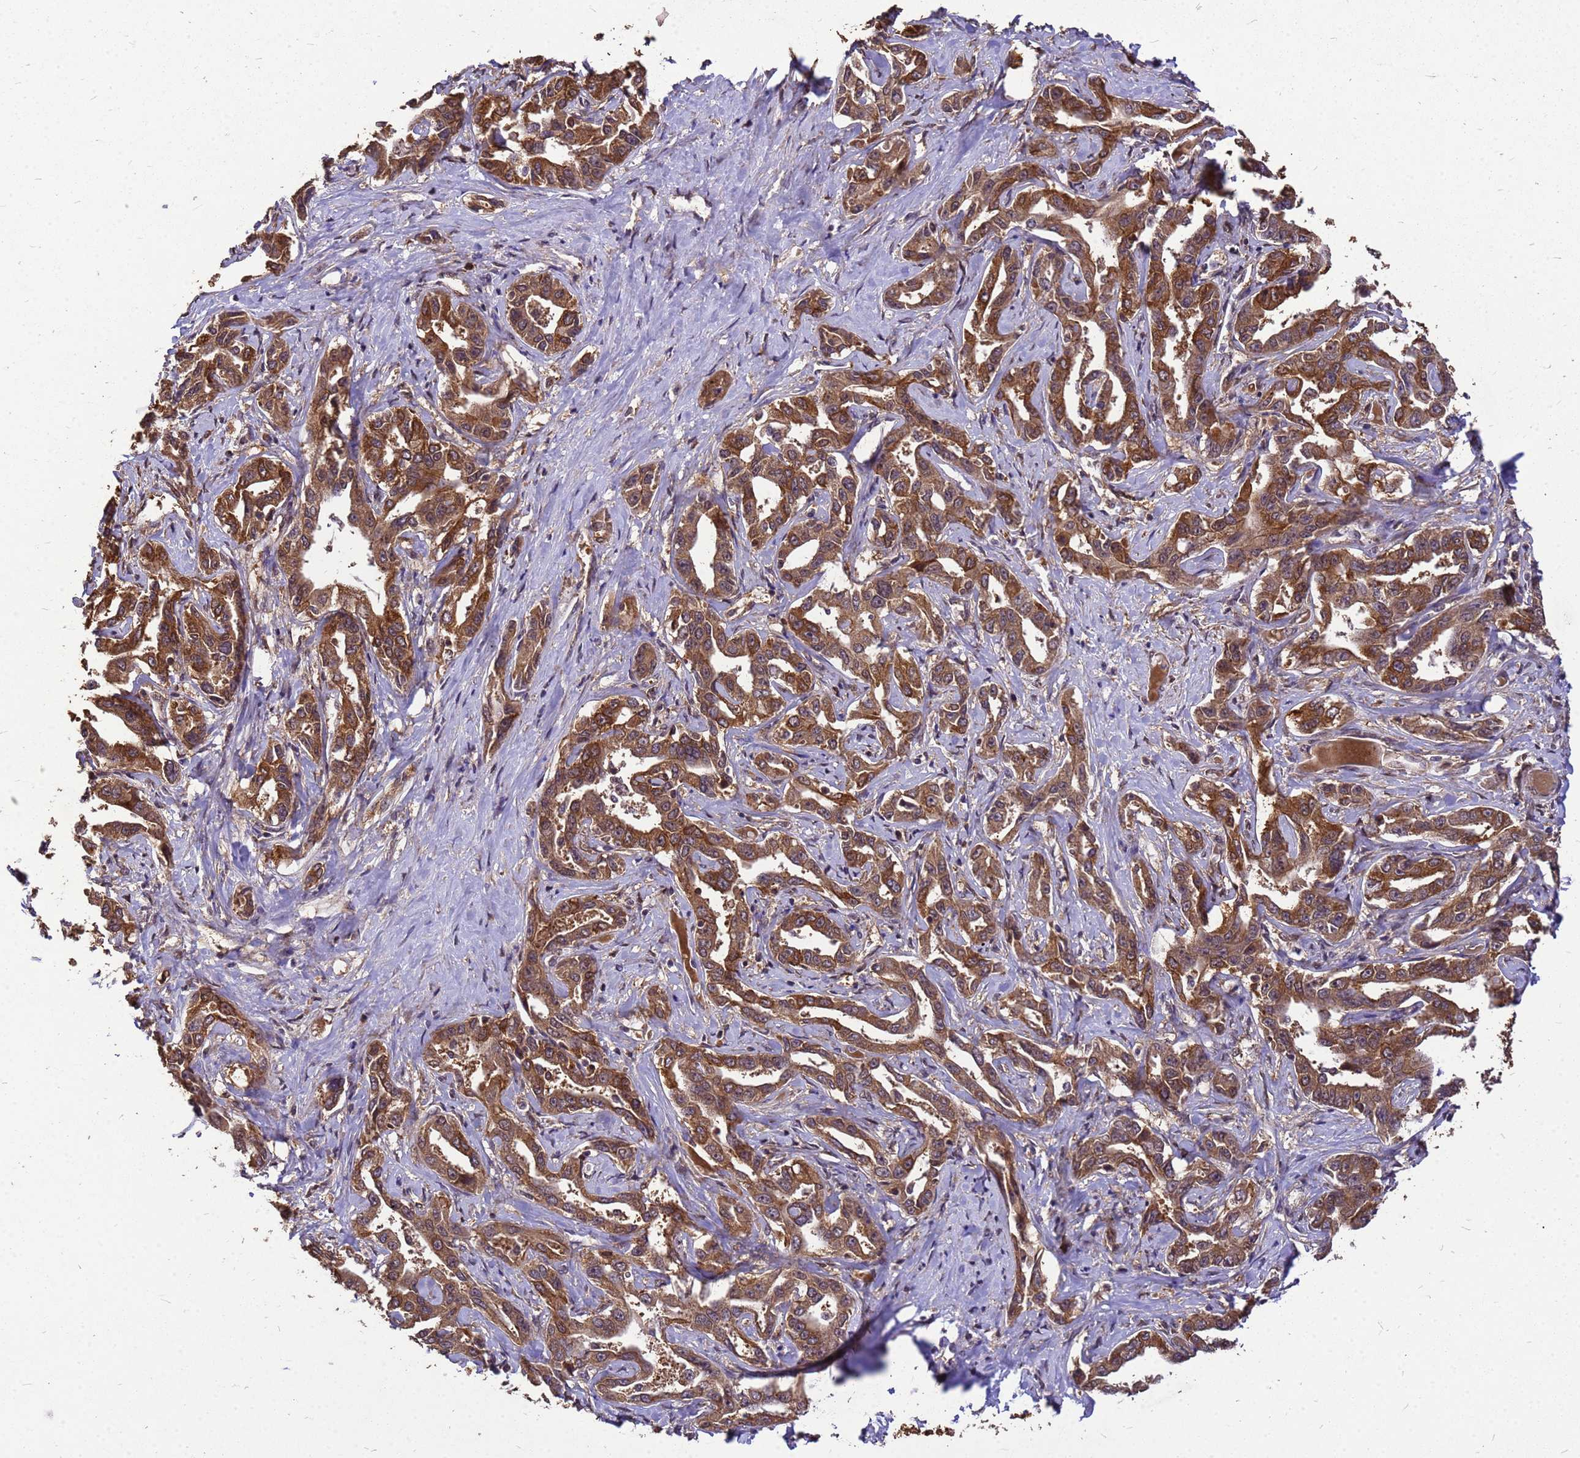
{"staining": {"intensity": "moderate", "quantity": ">75%", "location": "cytoplasmic/membranous"}, "tissue": "liver cancer", "cell_type": "Tumor cells", "image_type": "cancer", "snomed": [{"axis": "morphology", "description": "Cholangiocarcinoma"}, {"axis": "topography", "description": "Liver"}], "caption": "High-power microscopy captured an immunohistochemistry histopathology image of liver cholangiocarcinoma, revealing moderate cytoplasmic/membranous expression in about >75% of tumor cells.", "gene": "ZNF618", "patient": {"sex": "male", "age": 59}}